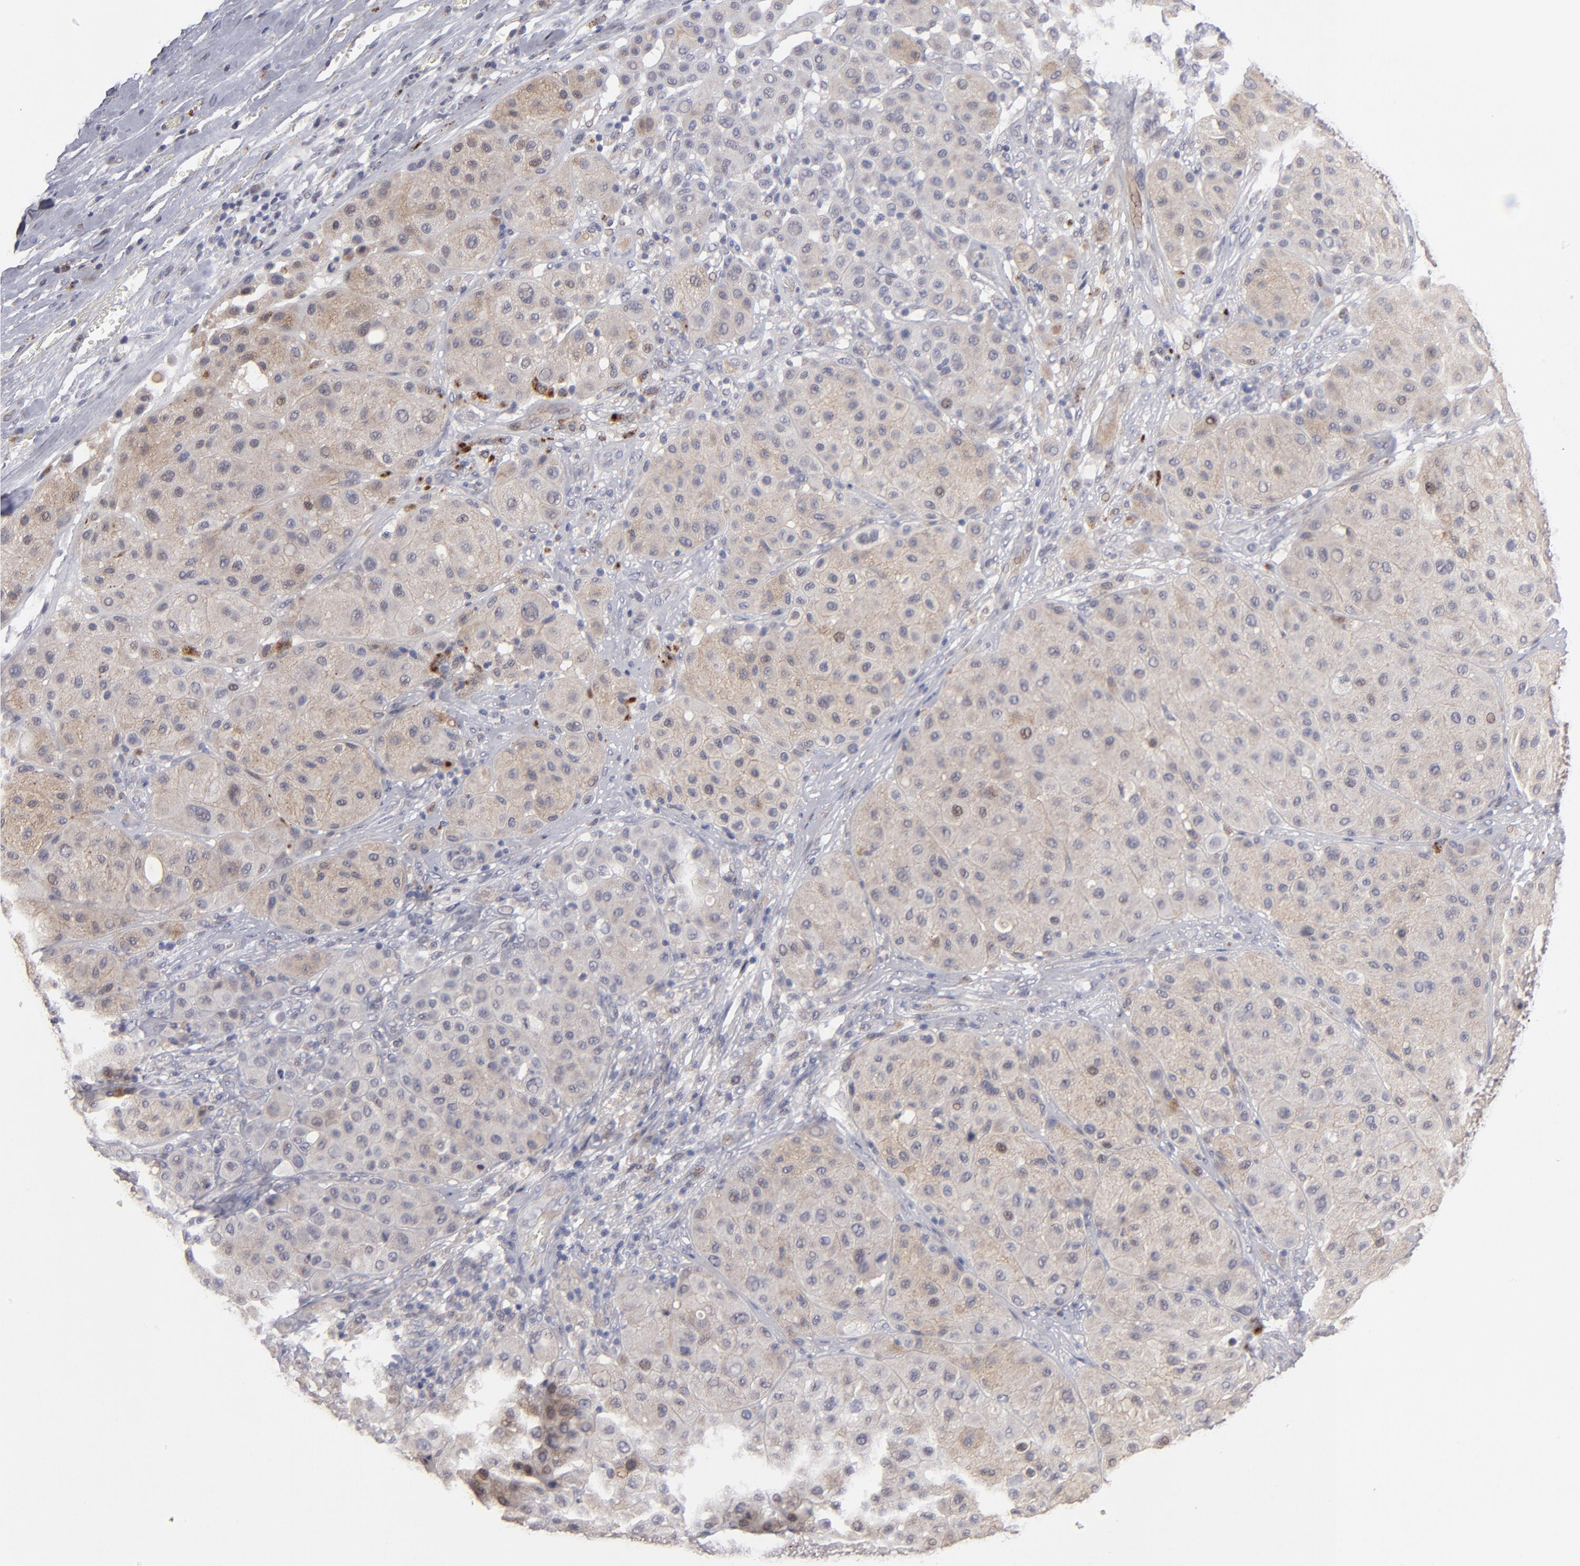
{"staining": {"intensity": "weak", "quantity": "25%-75%", "location": "cytoplasmic/membranous"}, "tissue": "melanoma", "cell_type": "Tumor cells", "image_type": "cancer", "snomed": [{"axis": "morphology", "description": "Normal tissue, NOS"}, {"axis": "morphology", "description": "Malignant melanoma, Metastatic site"}, {"axis": "topography", "description": "Skin"}], "caption": "Immunohistochemical staining of human malignant melanoma (metastatic site) exhibits weak cytoplasmic/membranous protein expression in approximately 25%-75% of tumor cells. (IHC, brightfield microscopy, high magnification).", "gene": "GPM6B", "patient": {"sex": "male", "age": 41}}